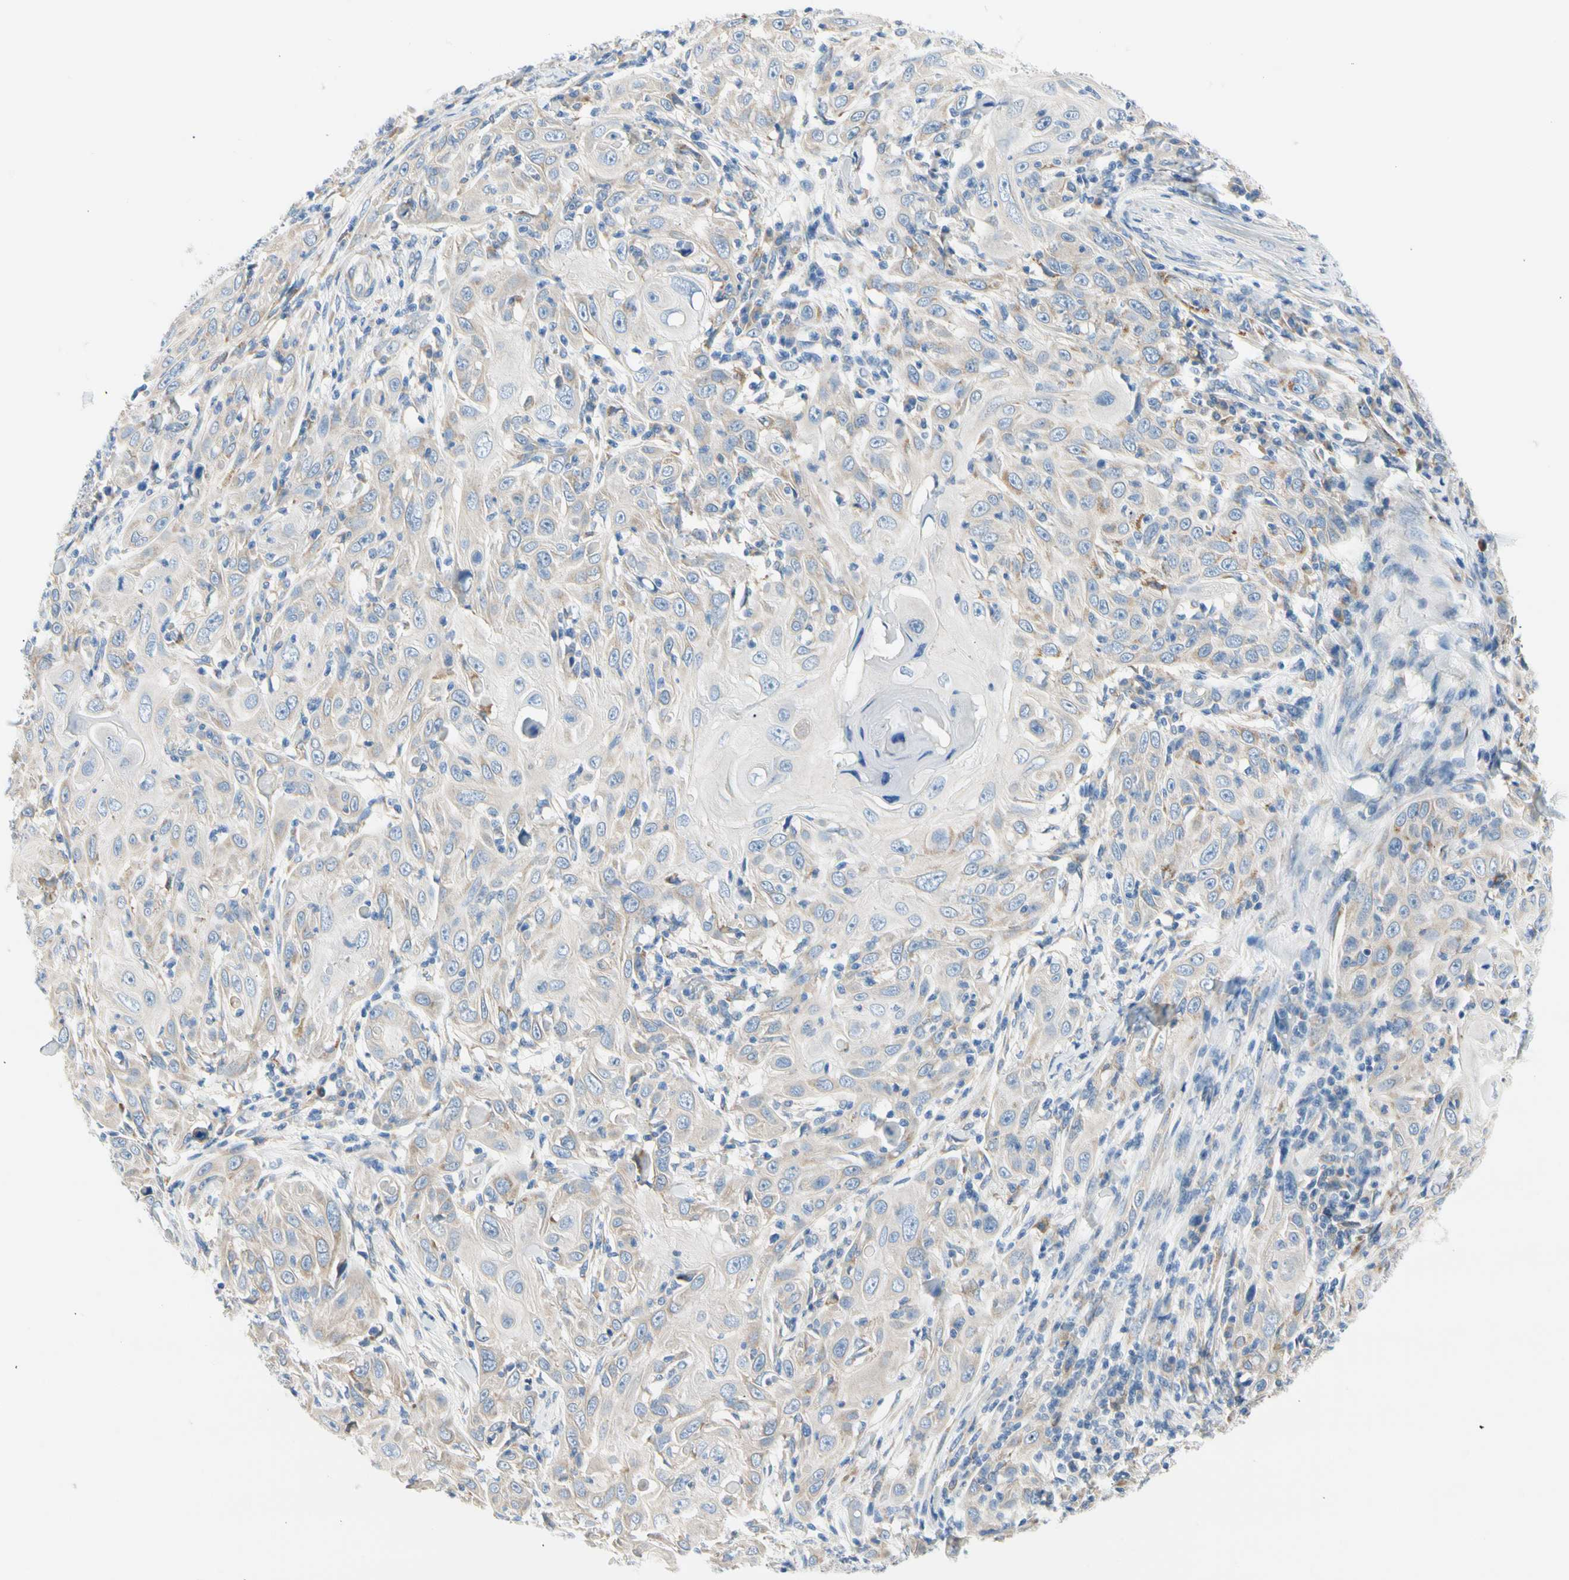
{"staining": {"intensity": "negative", "quantity": "none", "location": "none"}, "tissue": "skin cancer", "cell_type": "Tumor cells", "image_type": "cancer", "snomed": [{"axis": "morphology", "description": "Squamous cell carcinoma, NOS"}, {"axis": "topography", "description": "Skin"}], "caption": "The photomicrograph demonstrates no significant staining in tumor cells of skin cancer.", "gene": "STXBP1", "patient": {"sex": "female", "age": 88}}